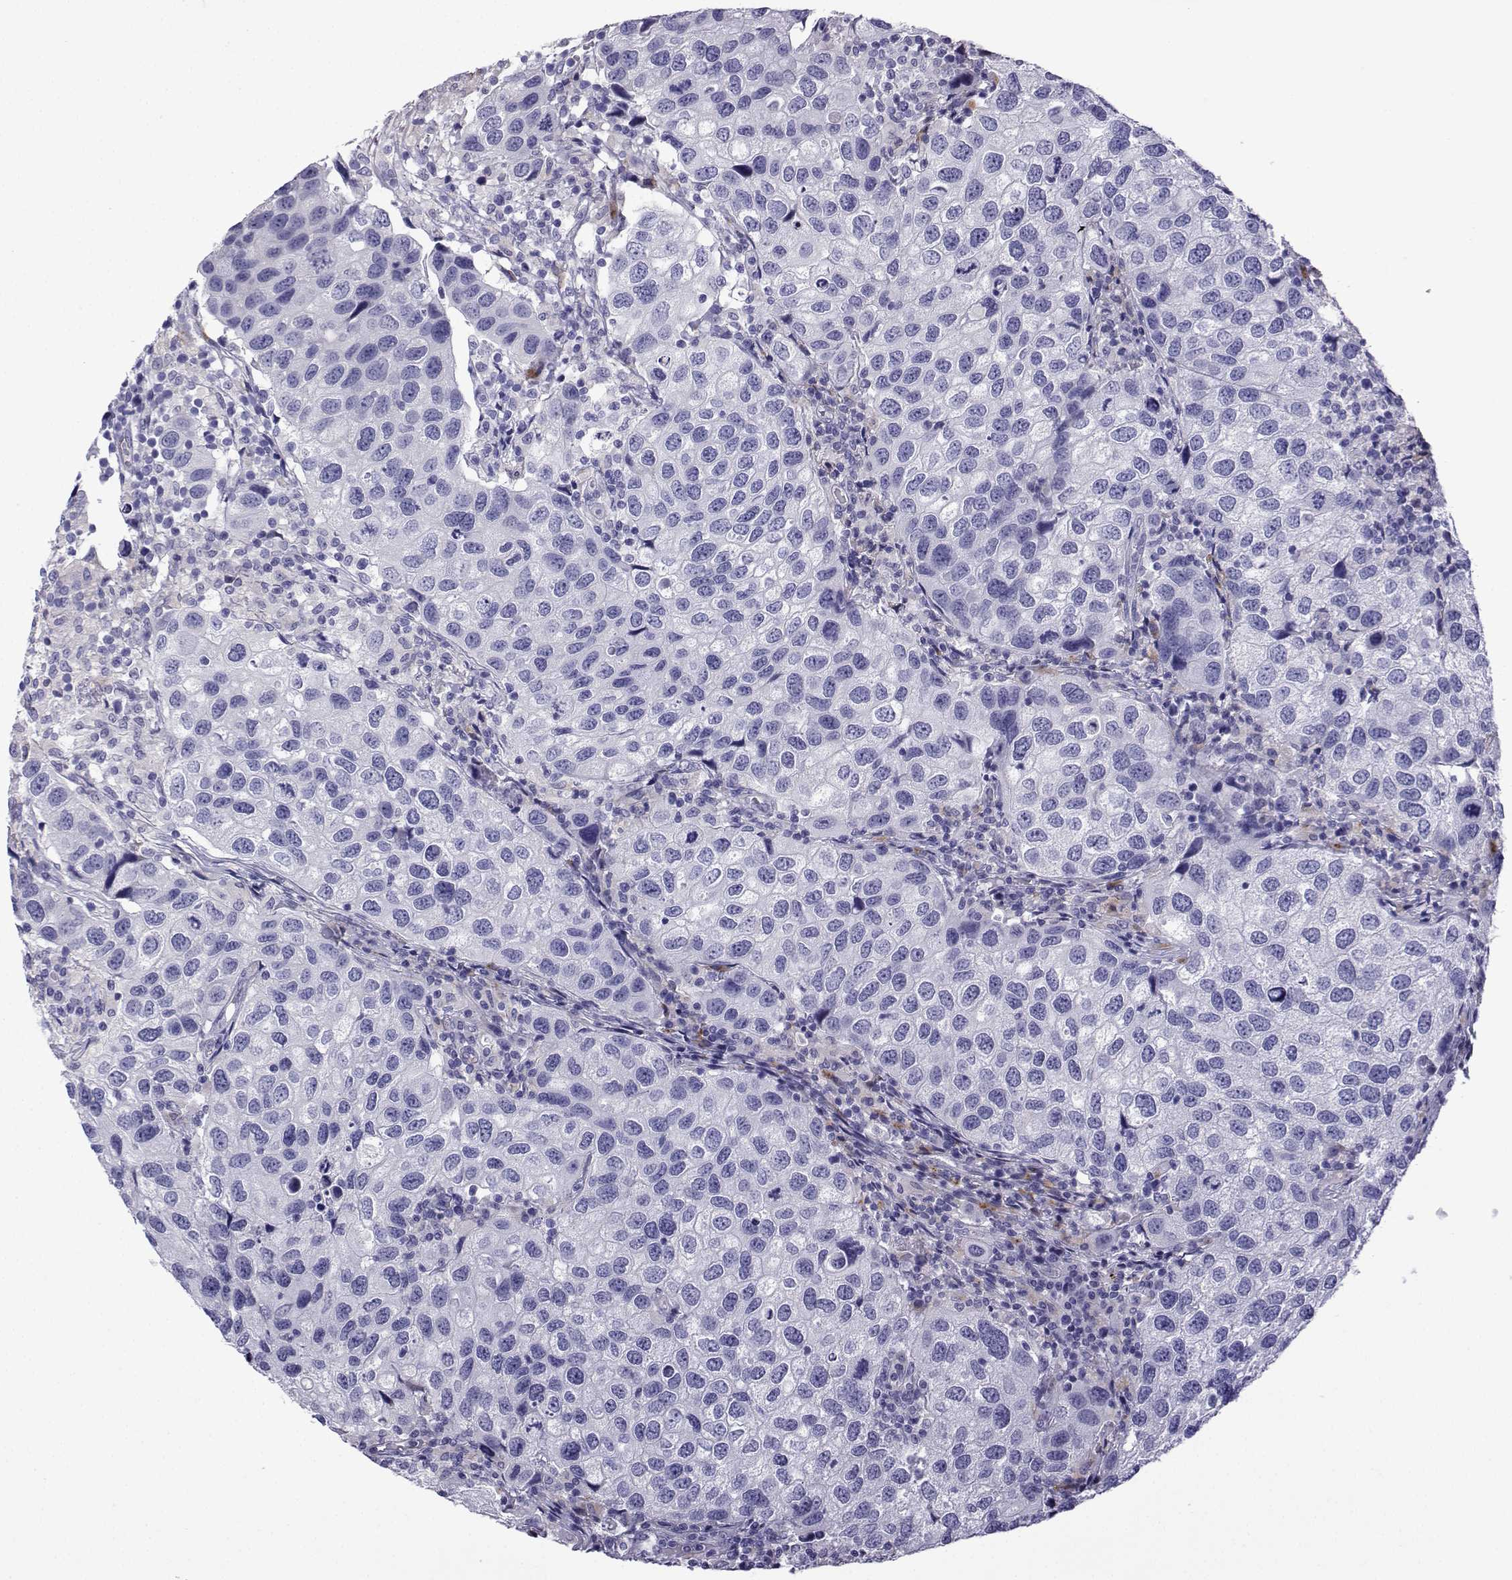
{"staining": {"intensity": "negative", "quantity": "none", "location": "none"}, "tissue": "urothelial cancer", "cell_type": "Tumor cells", "image_type": "cancer", "snomed": [{"axis": "morphology", "description": "Urothelial carcinoma, High grade"}, {"axis": "topography", "description": "Urinary bladder"}], "caption": "Immunohistochemical staining of human high-grade urothelial carcinoma exhibits no significant positivity in tumor cells.", "gene": "CFAP70", "patient": {"sex": "male", "age": 79}}